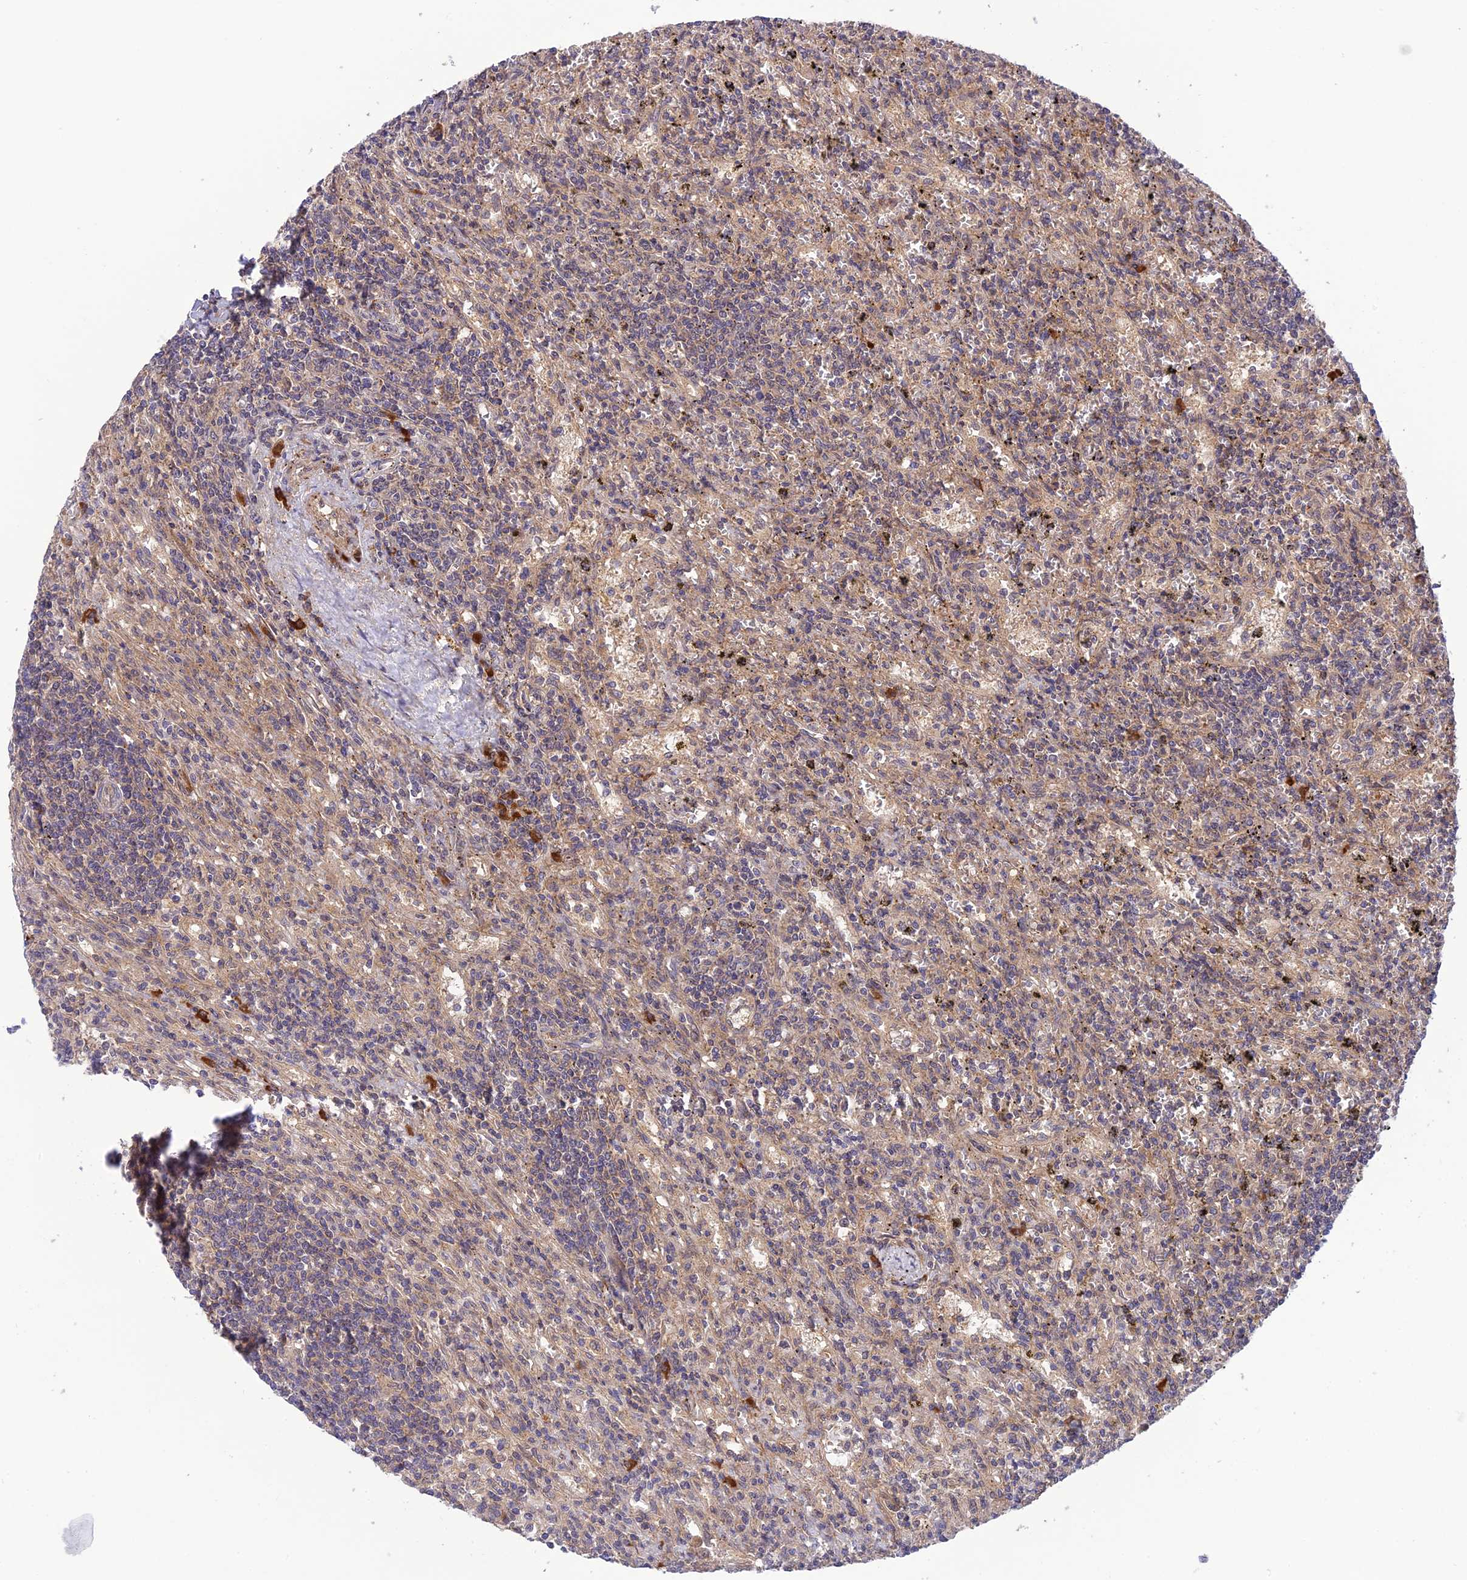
{"staining": {"intensity": "negative", "quantity": "none", "location": "none"}, "tissue": "lymphoma", "cell_type": "Tumor cells", "image_type": "cancer", "snomed": [{"axis": "morphology", "description": "Malignant lymphoma, non-Hodgkin's type, Low grade"}, {"axis": "topography", "description": "Spleen"}], "caption": "Photomicrograph shows no protein staining in tumor cells of low-grade malignant lymphoma, non-Hodgkin's type tissue.", "gene": "UROS", "patient": {"sex": "male", "age": 76}}